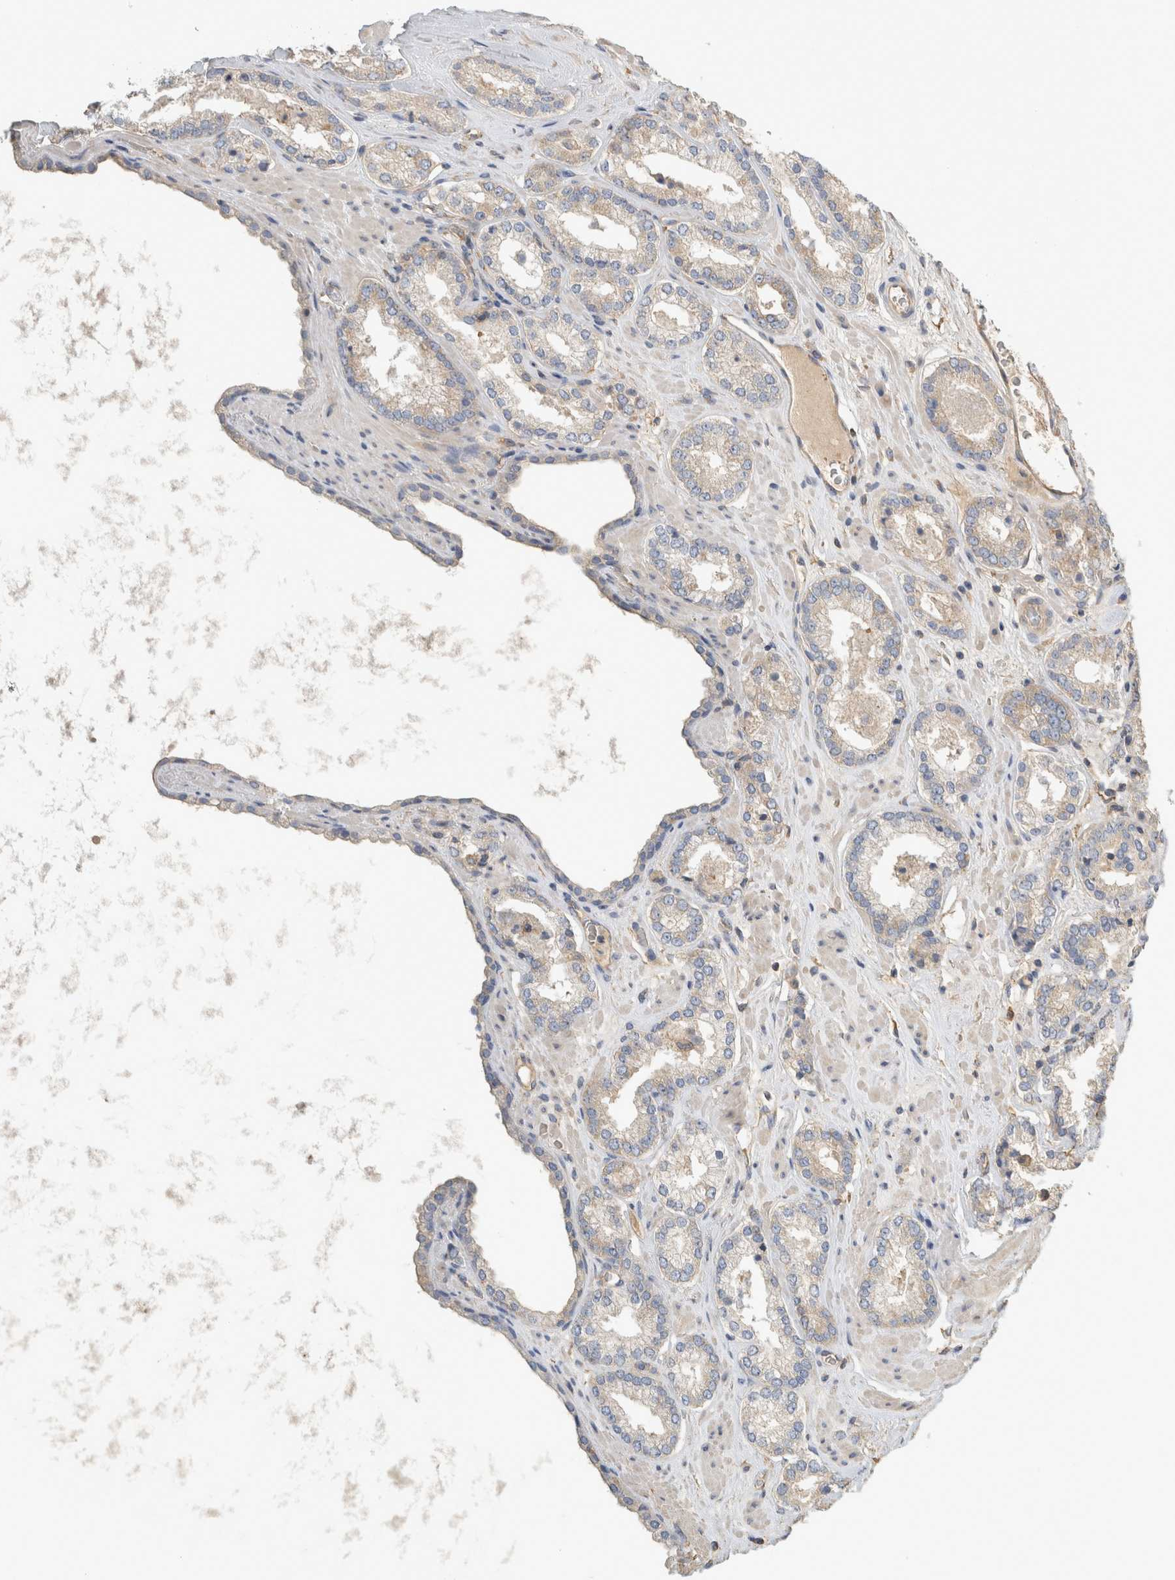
{"staining": {"intensity": "negative", "quantity": "none", "location": "none"}, "tissue": "prostate cancer", "cell_type": "Tumor cells", "image_type": "cancer", "snomed": [{"axis": "morphology", "description": "Adenocarcinoma, Low grade"}, {"axis": "topography", "description": "Prostate"}], "caption": "DAB (3,3'-diaminobenzidine) immunohistochemical staining of human prostate low-grade adenocarcinoma displays no significant positivity in tumor cells. (Stains: DAB (3,3'-diaminobenzidine) IHC with hematoxylin counter stain, Microscopy: brightfield microscopy at high magnification).", "gene": "EIF4G3", "patient": {"sex": "male", "age": 62}}